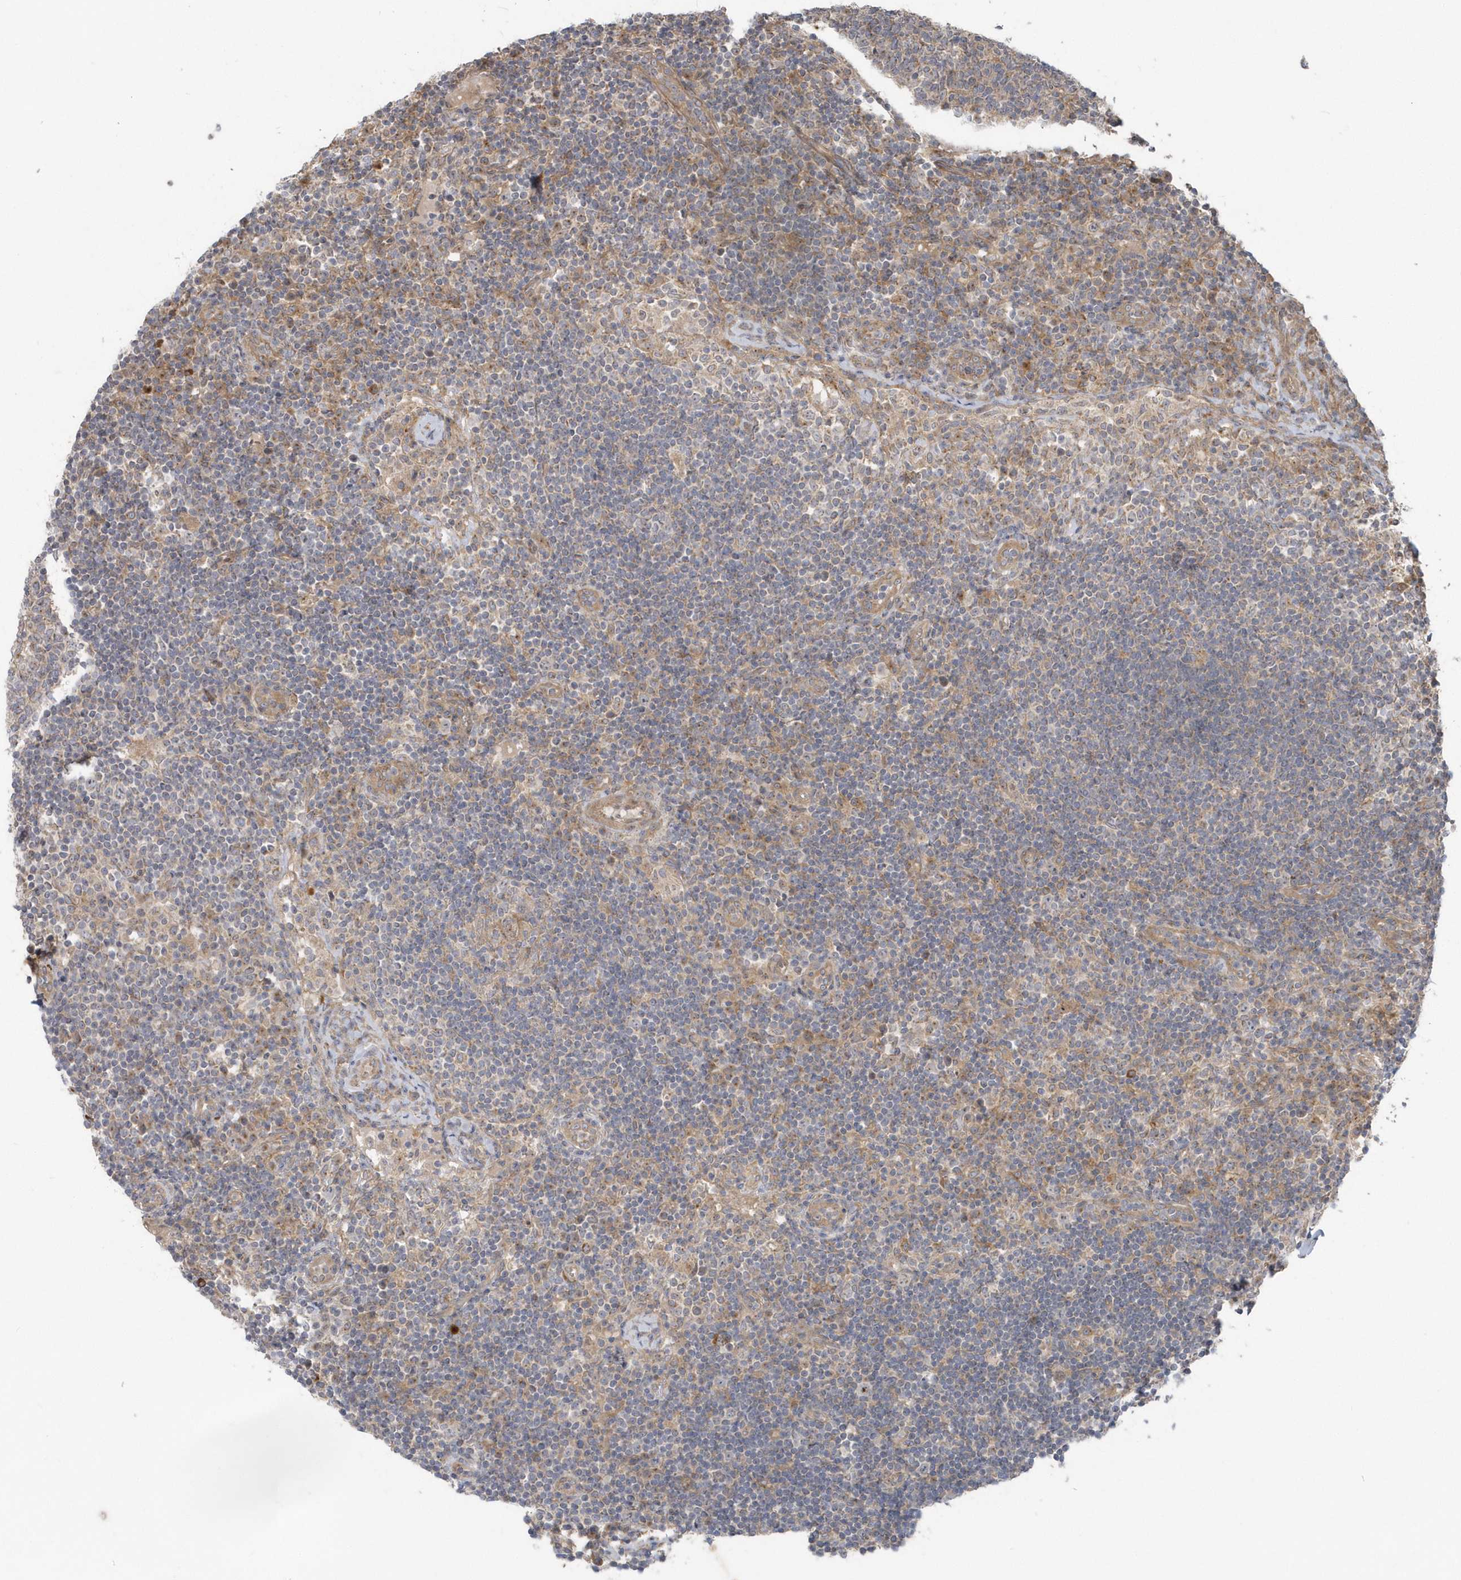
{"staining": {"intensity": "weak", "quantity": "<25%", "location": "cytoplasmic/membranous"}, "tissue": "lymph node", "cell_type": "Non-germinal center cells", "image_type": "normal", "snomed": [{"axis": "morphology", "description": "Normal tissue, NOS"}, {"axis": "topography", "description": "Lymph node"}], "caption": "Histopathology image shows no significant protein staining in non-germinal center cells of unremarkable lymph node.", "gene": "ACTR1A", "patient": {"sex": "female", "age": 53}}